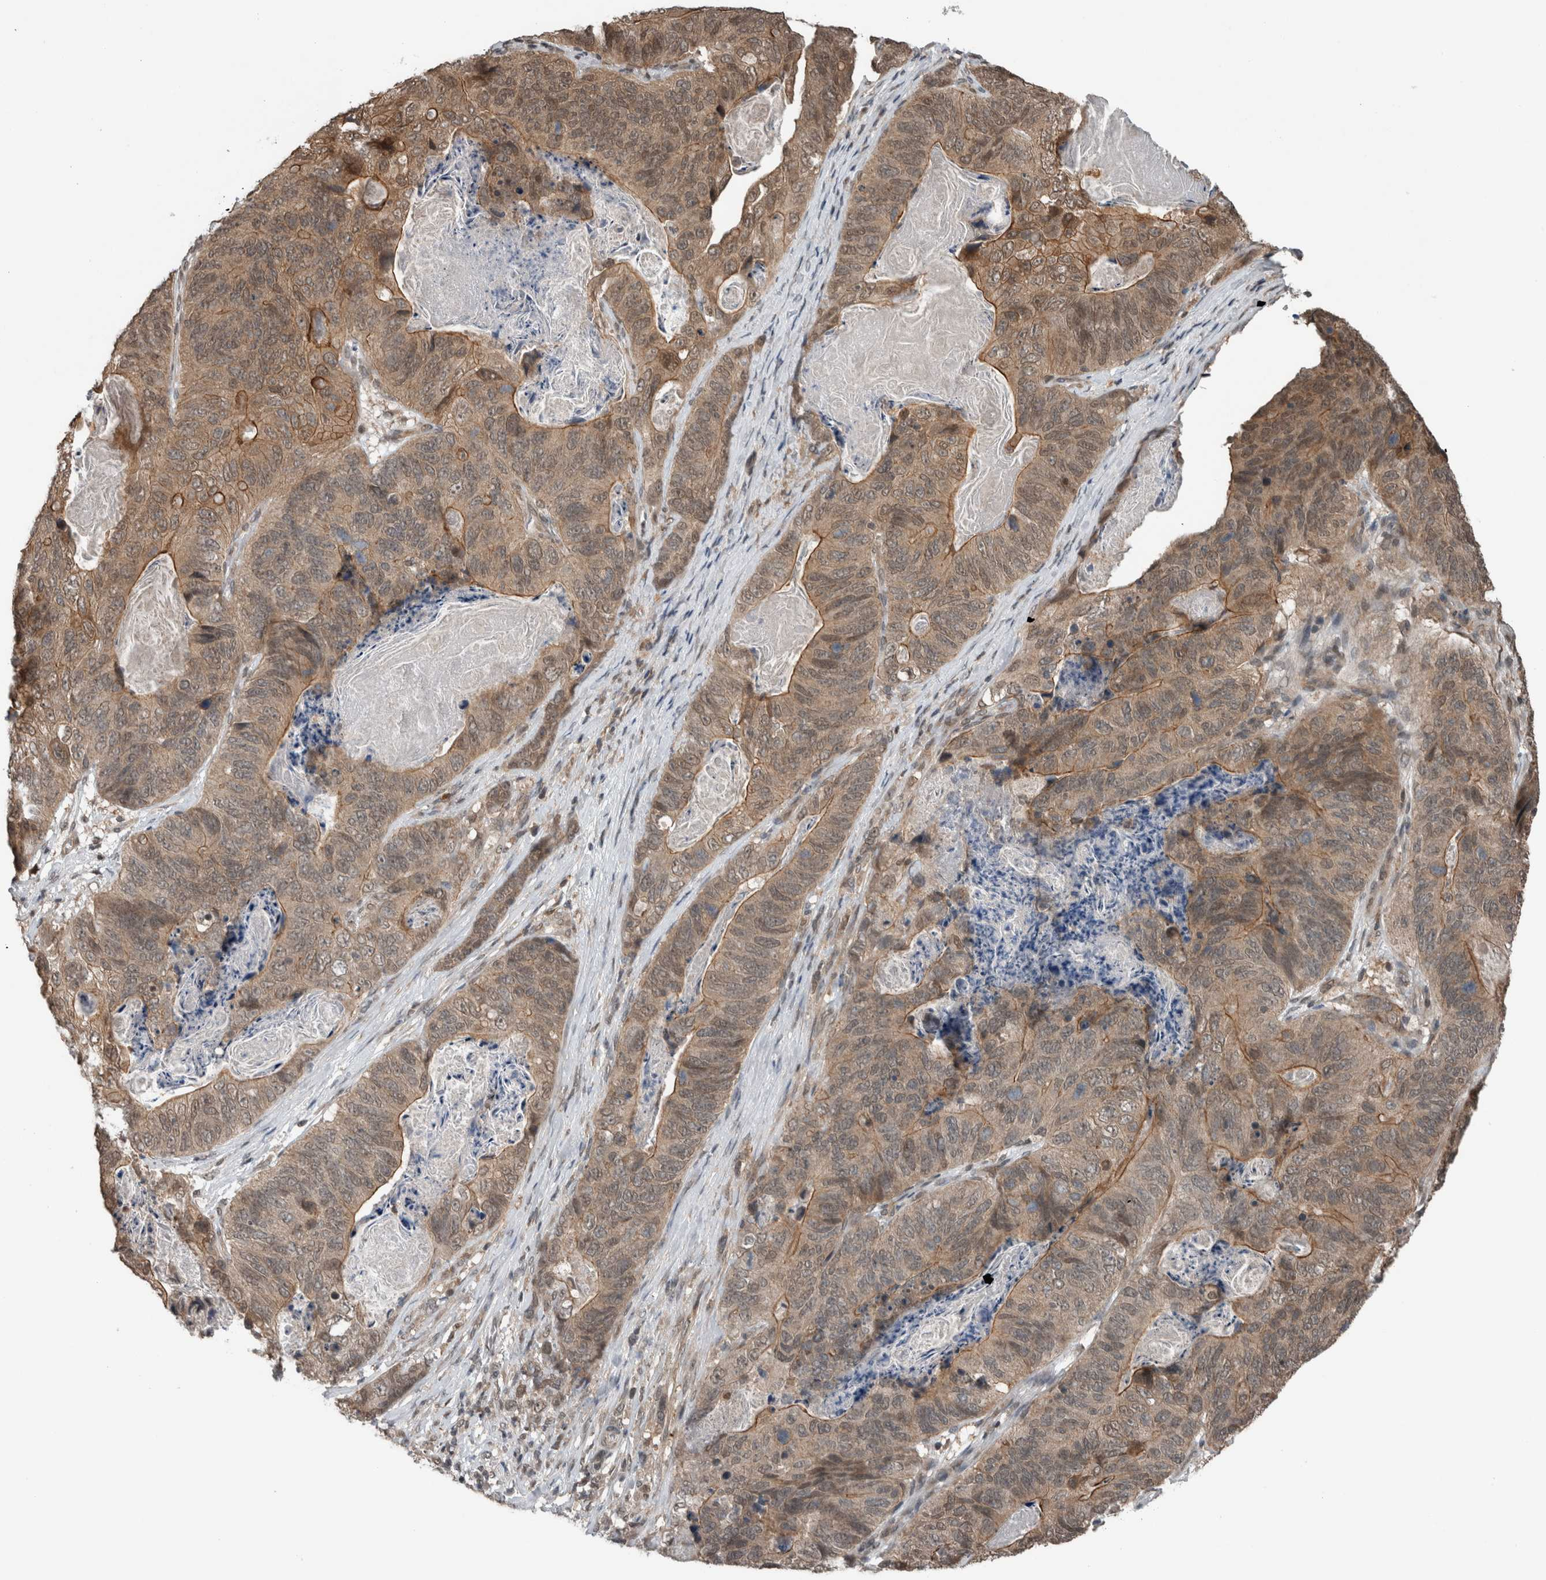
{"staining": {"intensity": "moderate", "quantity": ">75%", "location": "cytoplasmic/membranous"}, "tissue": "stomach cancer", "cell_type": "Tumor cells", "image_type": "cancer", "snomed": [{"axis": "morphology", "description": "Normal tissue, NOS"}, {"axis": "morphology", "description": "Adenocarcinoma, NOS"}, {"axis": "topography", "description": "Stomach"}], "caption": "A photomicrograph of human stomach cancer stained for a protein reveals moderate cytoplasmic/membranous brown staining in tumor cells.", "gene": "SPAG7", "patient": {"sex": "female", "age": 89}}